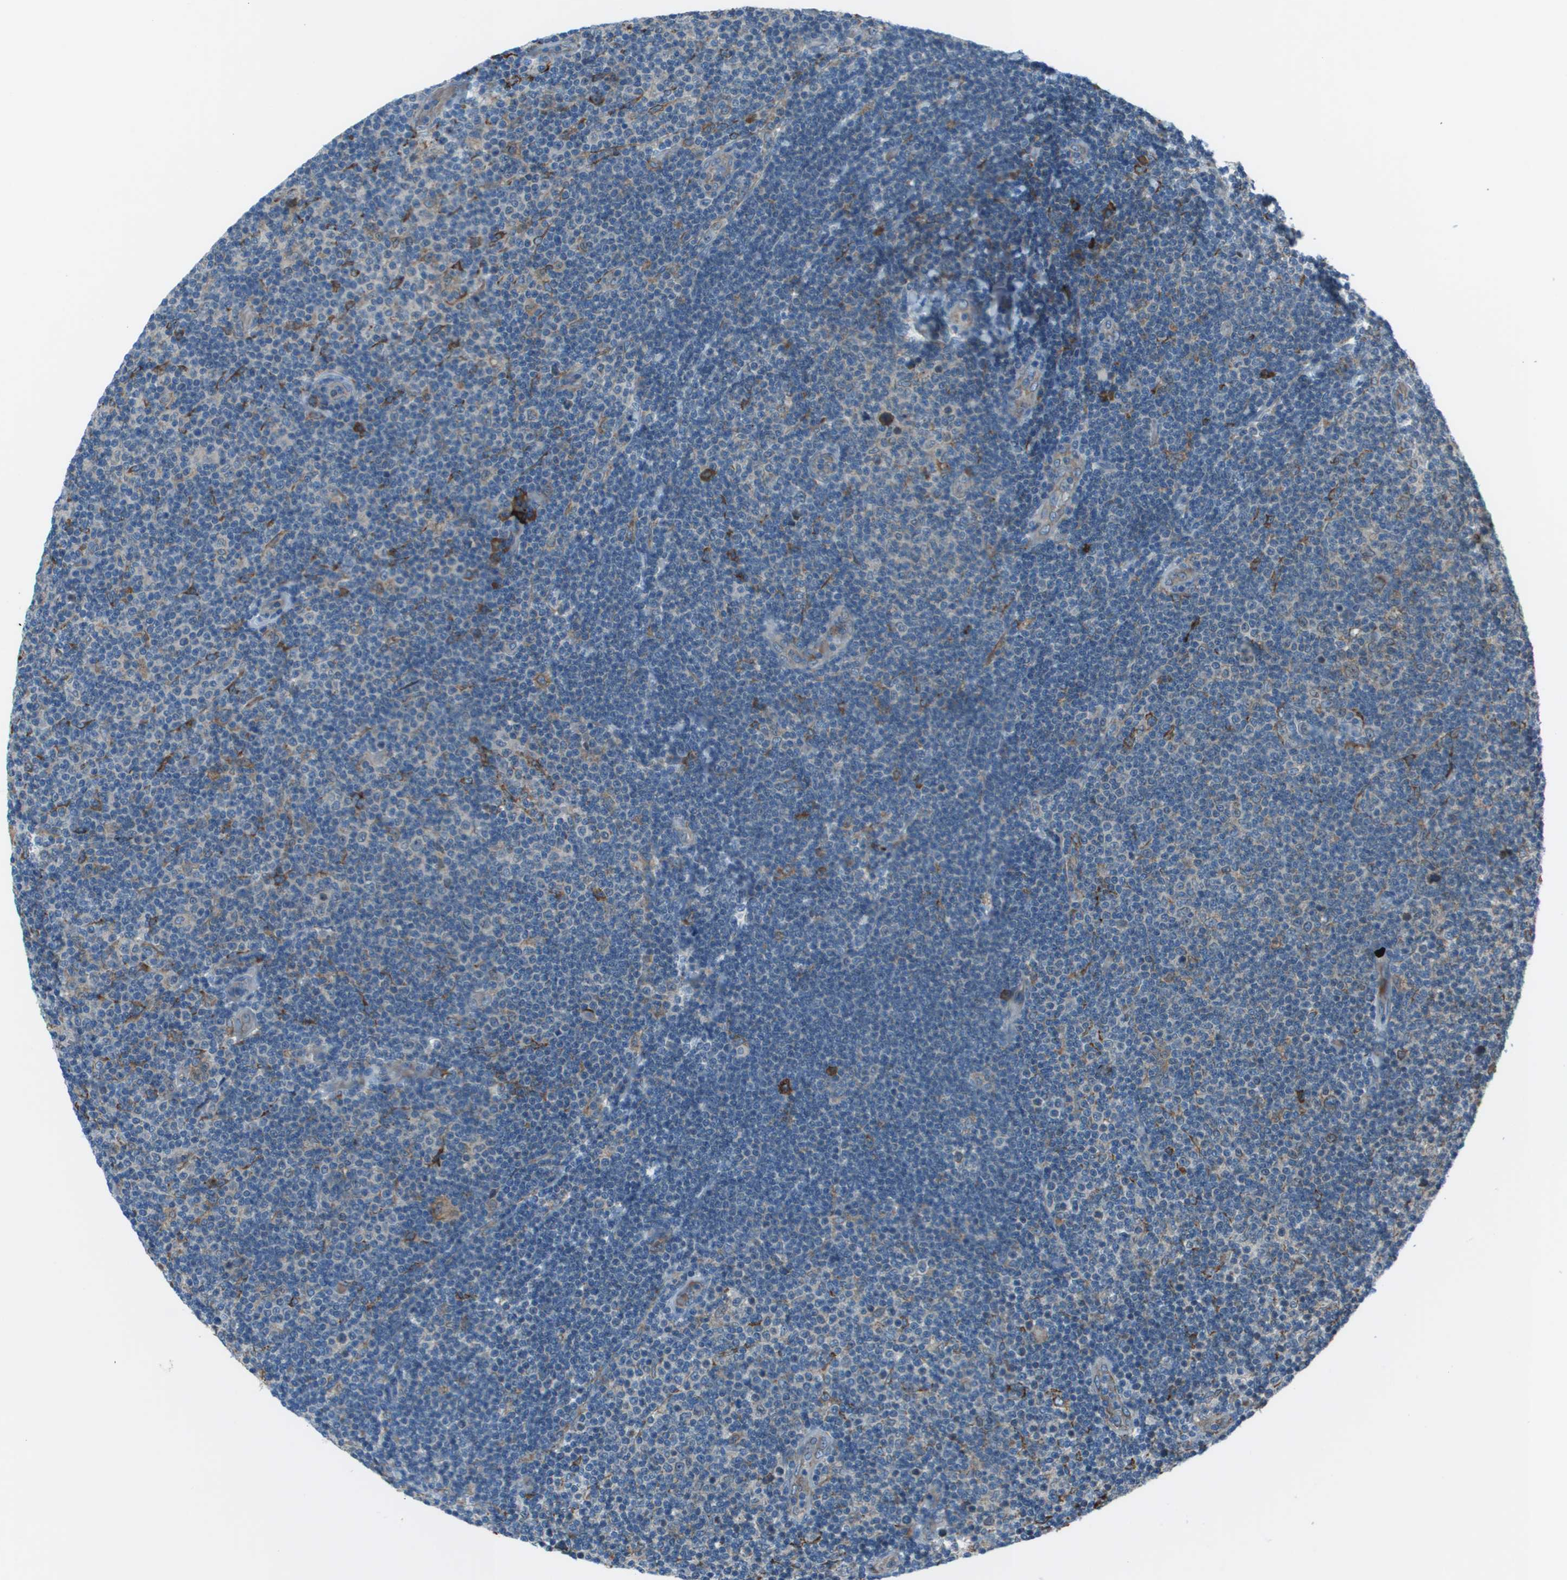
{"staining": {"intensity": "moderate", "quantity": "<25%", "location": "cytoplasmic/membranous"}, "tissue": "lymphoma", "cell_type": "Tumor cells", "image_type": "cancer", "snomed": [{"axis": "morphology", "description": "Malignant lymphoma, non-Hodgkin's type, Low grade"}, {"axis": "topography", "description": "Lymph node"}], "caption": "A high-resolution photomicrograph shows immunohistochemistry (IHC) staining of low-grade malignant lymphoma, non-Hodgkin's type, which exhibits moderate cytoplasmic/membranous staining in approximately <25% of tumor cells.", "gene": "UTS2", "patient": {"sex": "male", "age": 83}}